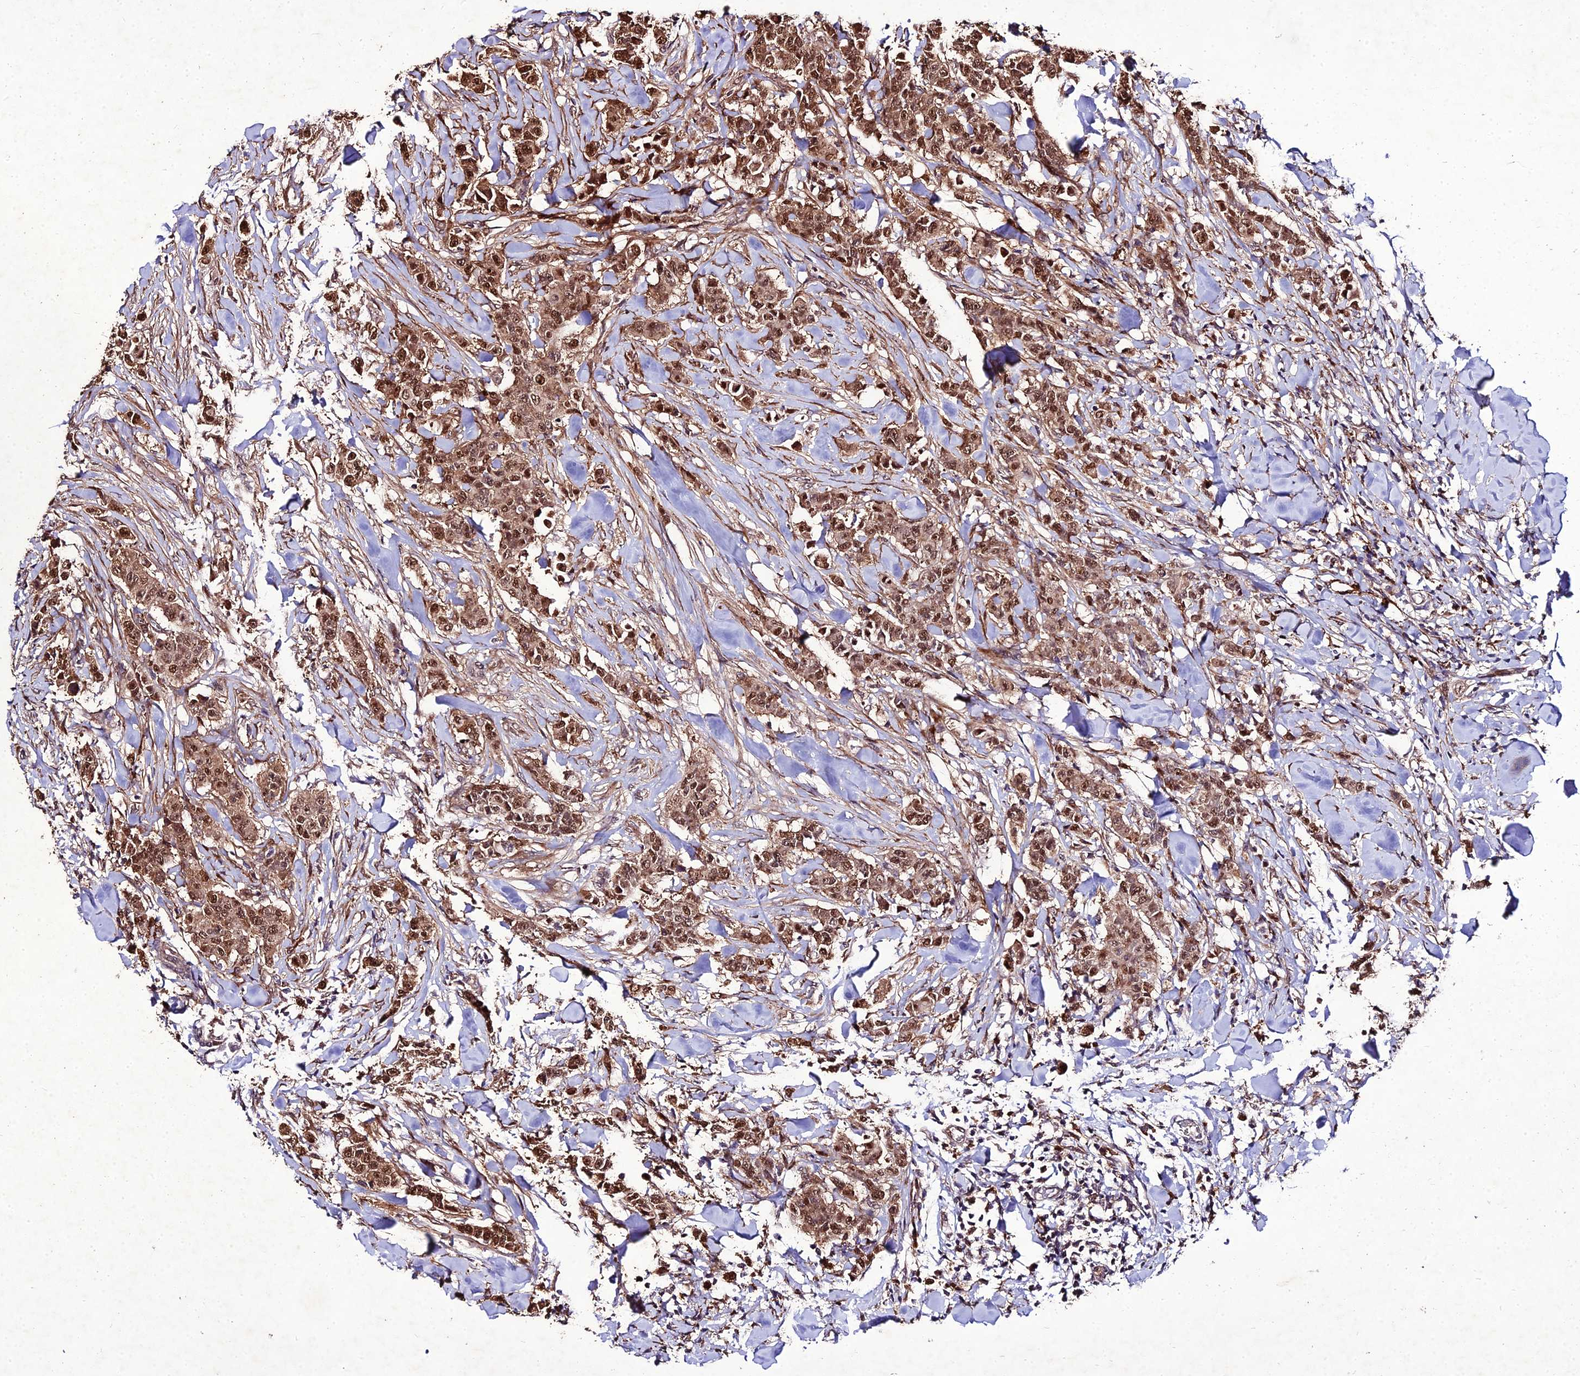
{"staining": {"intensity": "moderate", "quantity": ">75%", "location": "cytoplasmic/membranous,nuclear"}, "tissue": "breast cancer", "cell_type": "Tumor cells", "image_type": "cancer", "snomed": [{"axis": "morphology", "description": "Duct carcinoma"}, {"axis": "topography", "description": "Breast"}], "caption": "Immunohistochemistry of invasive ductal carcinoma (breast) demonstrates medium levels of moderate cytoplasmic/membranous and nuclear staining in approximately >75% of tumor cells.", "gene": "ZNF766", "patient": {"sex": "female", "age": 40}}